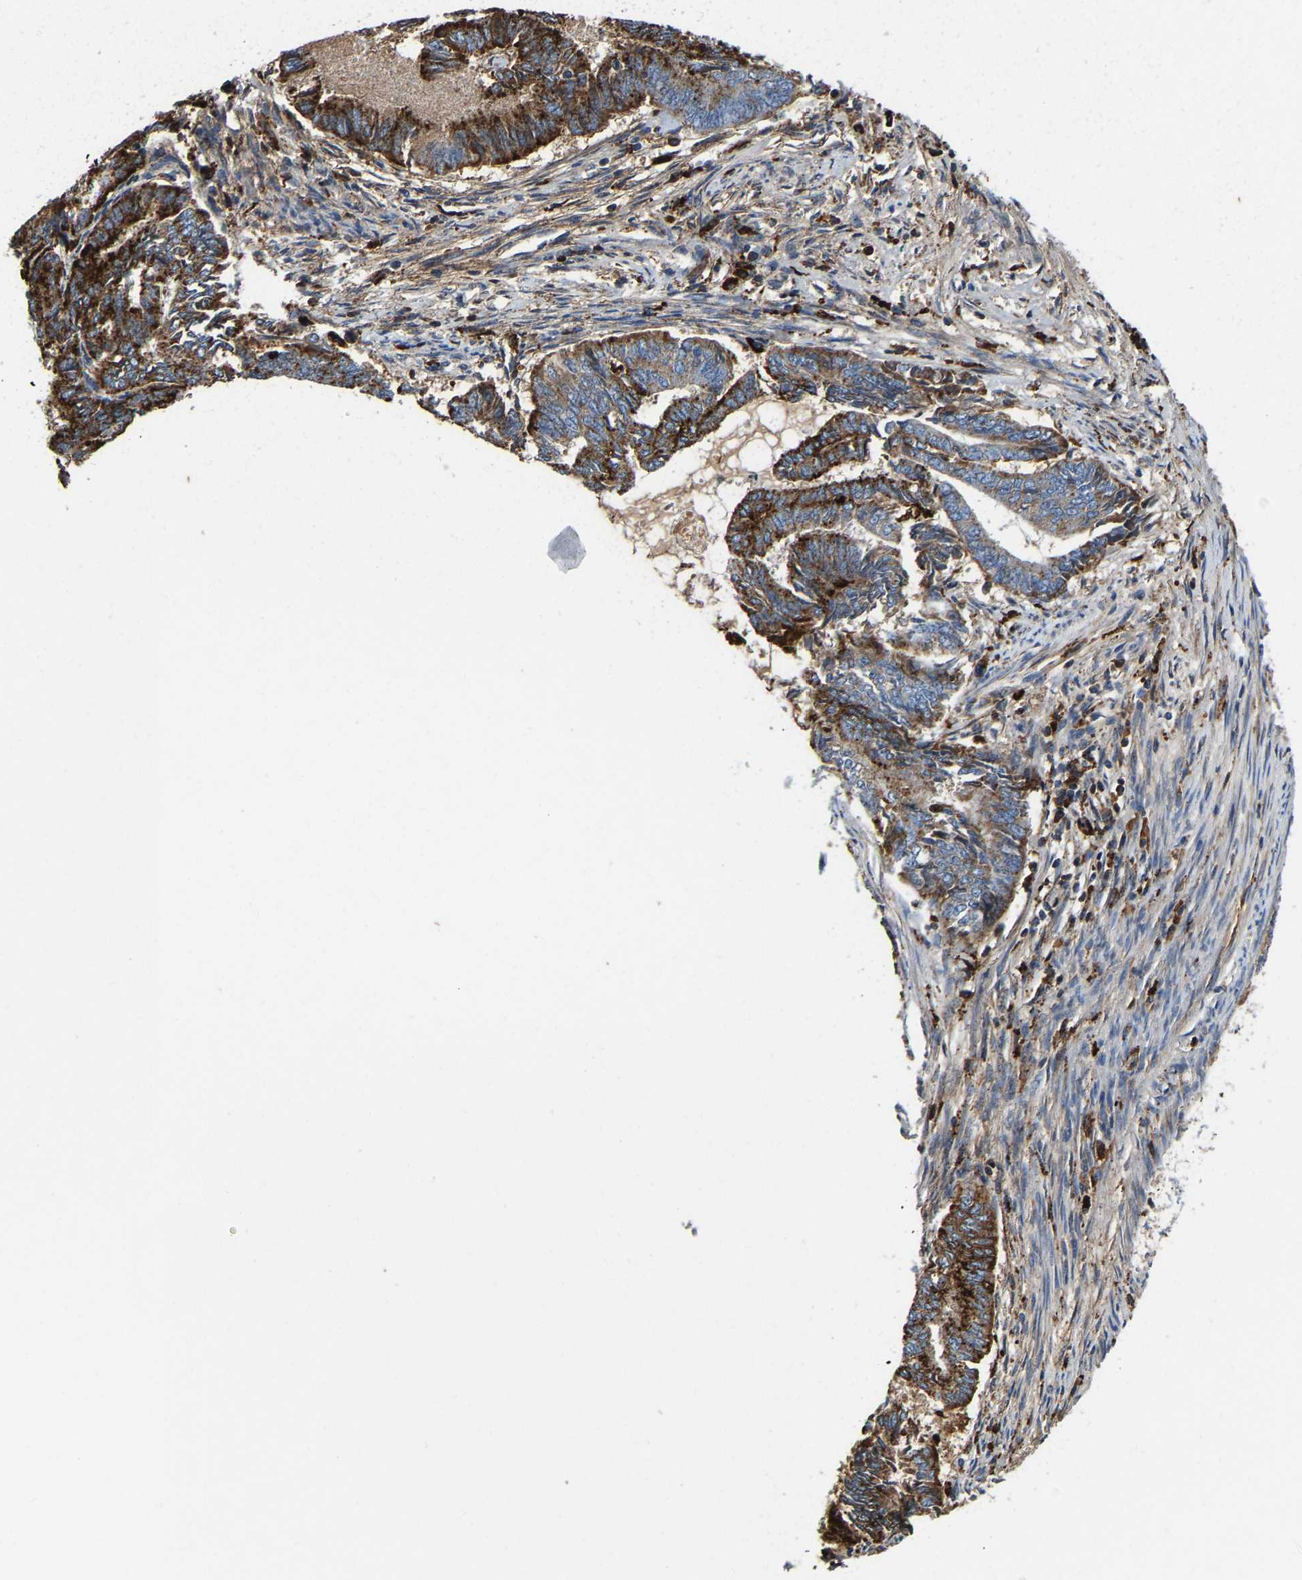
{"staining": {"intensity": "strong", "quantity": ">75%", "location": "cytoplasmic/membranous"}, "tissue": "endometrial cancer", "cell_type": "Tumor cells", "image_type": "cancer", "snomed": [{"axis": "morphology", "description": "Adenocarcinoma, NOS"}, {"axis": "topography", "description": "Endometrium"}], "caption": "Immunohistochemistry micrograph of adenocarcinoma (endometrial) stained for a protein (brown), which exhibits high levels of strong cytoplasmic/membranous expression in about >75% of tumor cells.", "gene": "DPP7", "patient": {"sex": "female", "age": 86}}